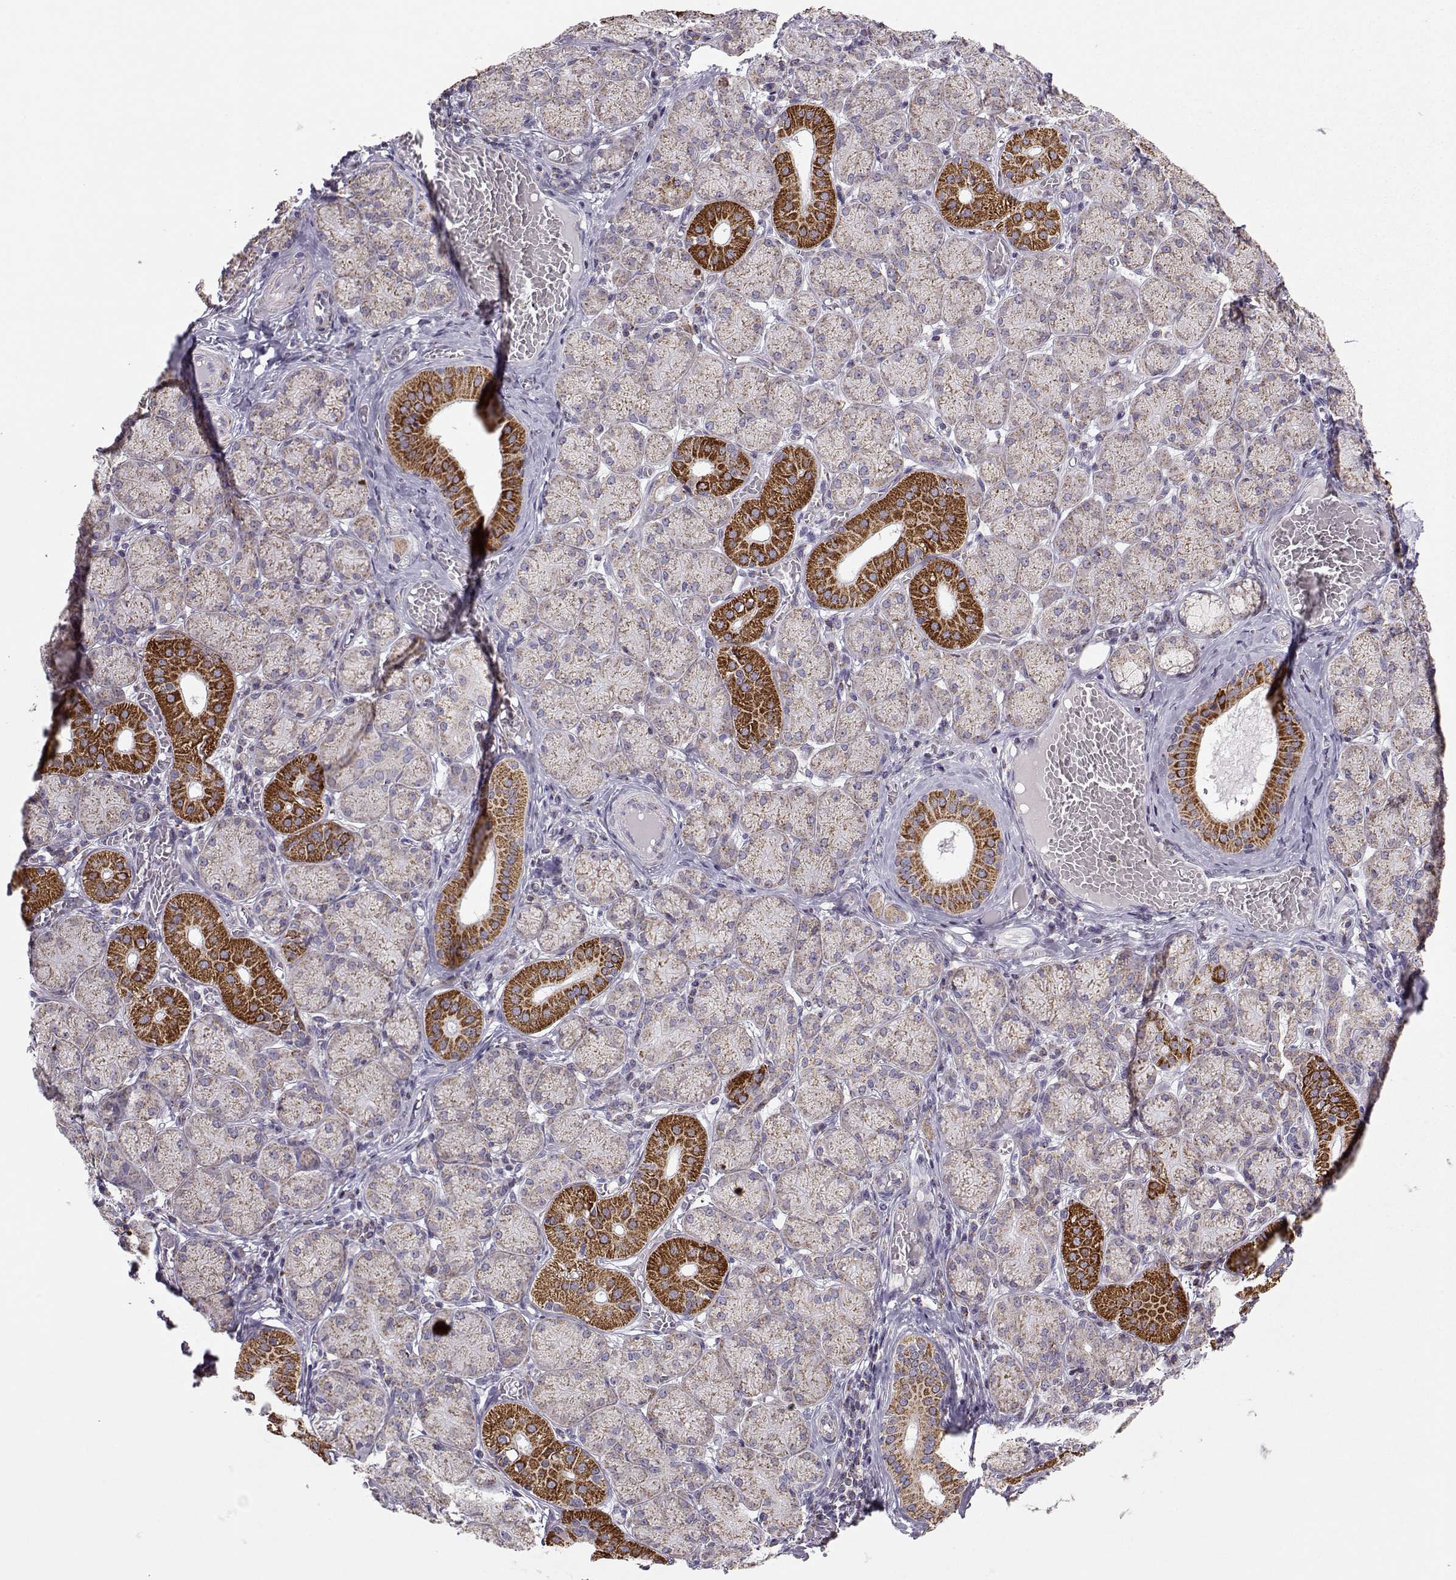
{"staining": {"intensity": "strong", "quantity": "<25%", "location": "cytoplasmic/membranous"}, "tissue": "salivary gland", "cell_type": "Glandular cells", "image_type": "normal", "snomed": [{"axis": "morphology", "description": "Normal tissue, NOS"}, {"axis": "topography", "description": "Salivary gland"}, {"axis": "topography", "description": "Peripheral nerve tissue"}], "caption": "High-power microscopy captured an immunohistochemistry (IHC) photomicrograph of unremarkable salivary gland, revealing strong cytoplasmic/membranous staining in approximately <25% of glandular cells.", "gene": "NECAB3", "patient": {"sex": "female", "age": 24}}